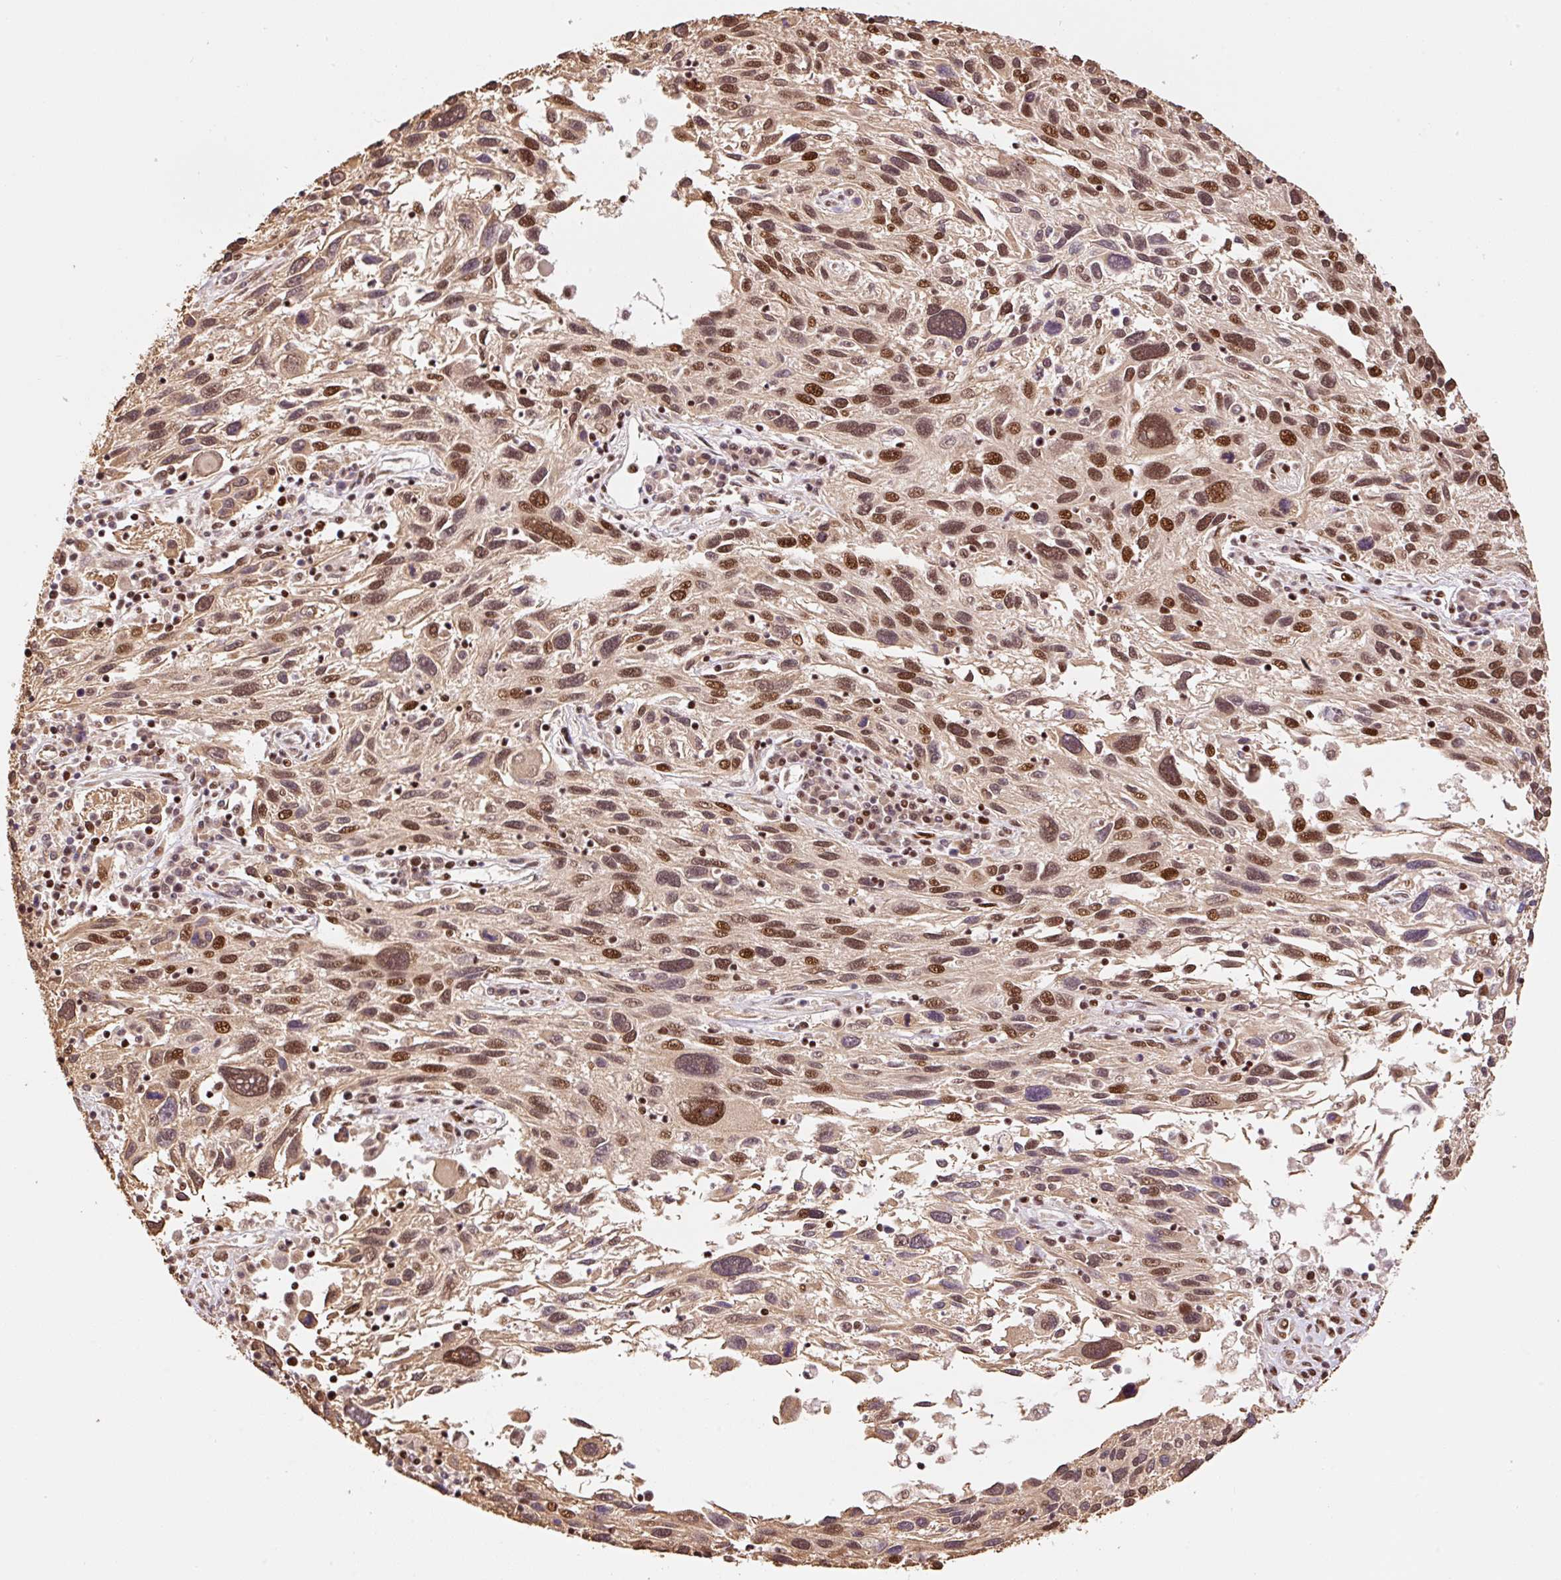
{"staining": {"intensity": "strong", "quantity": ">75%", "location": "nuclear"}, "tissue": "melanoma", "cell_type": "Tumor cells", "image_type": "cancer", "snomed": [{"axis": "morphology", "description": "Malignant melanoma, NOS"}, {"axis": "topography", "description": "Skin"}], "caption": "This histopathology image demonstrates IHC staining of human malignant melanoma, with high strong nuclear expression in approximately >75% of tumor cells.", "gene": "INTS8", "patient": {"sex": "male", "age": 53}}